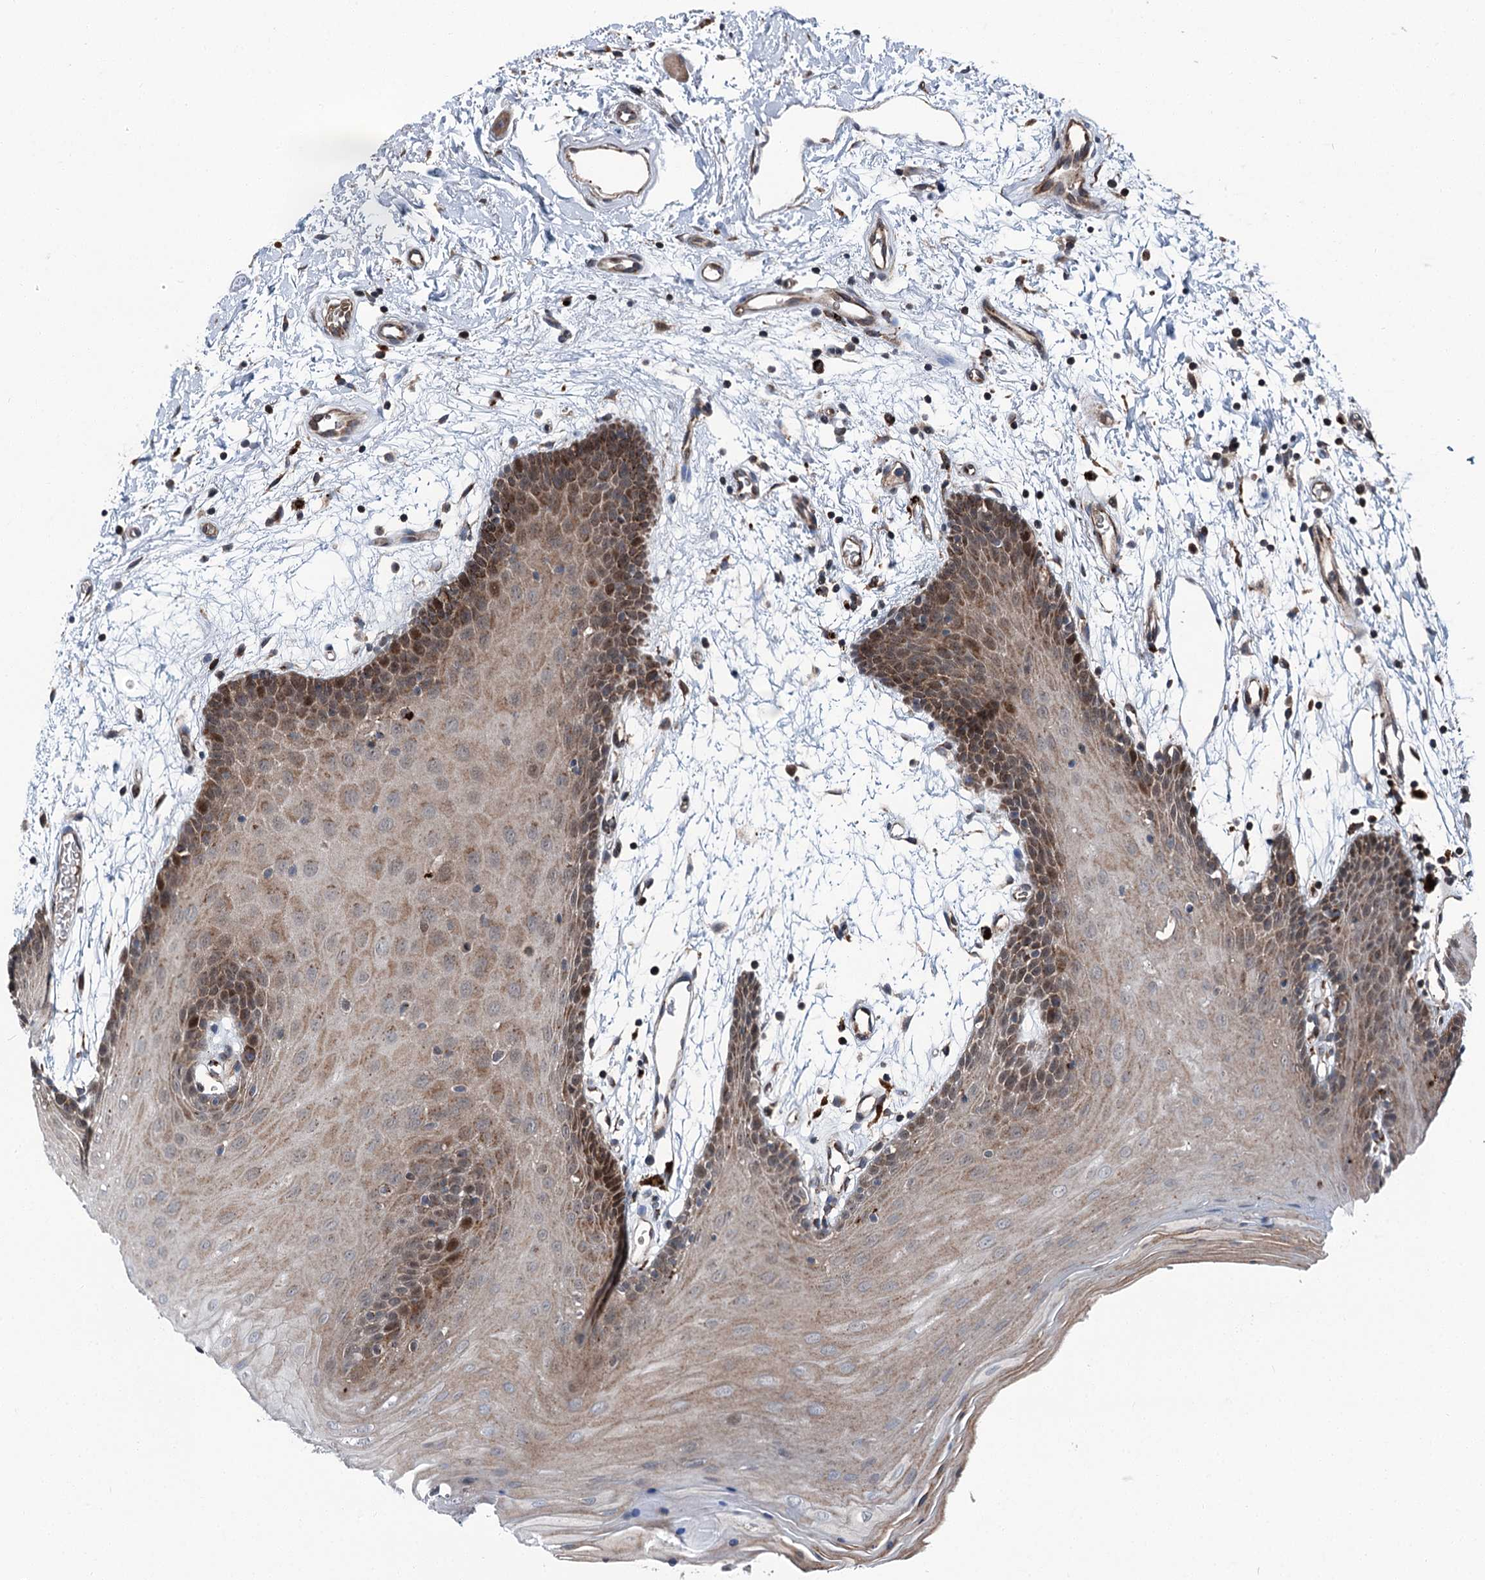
{"staining": {"intensity": "moderate", "quantity": "25%-75%", "location": "cytoplasmic/membranous,nuclear"}, "tissue": "oral mucosa", "cell_type": "Squamous epithelial cells", "image_type": "normal", "snomed": [{"axis": "morphology", "description": "Normal tissue, NOS"}, {"axis": "topography", "description": "Skeletal muscle"}, {"axis": "topography", "description": "Oral tissue"}, {"axis": "topography", "description": "Salivary gland"}, {"axis": "topography", "description": "Peripheral nerve tissue"}], "caption": "The immunohistochemical stain labels moderate cytoplasmic/membranous,nuclear expression in squamous epithelial cells of normal oral mucosa.", "gene": "POLR1D", "patient": {"sex": "male", "age": 54}}